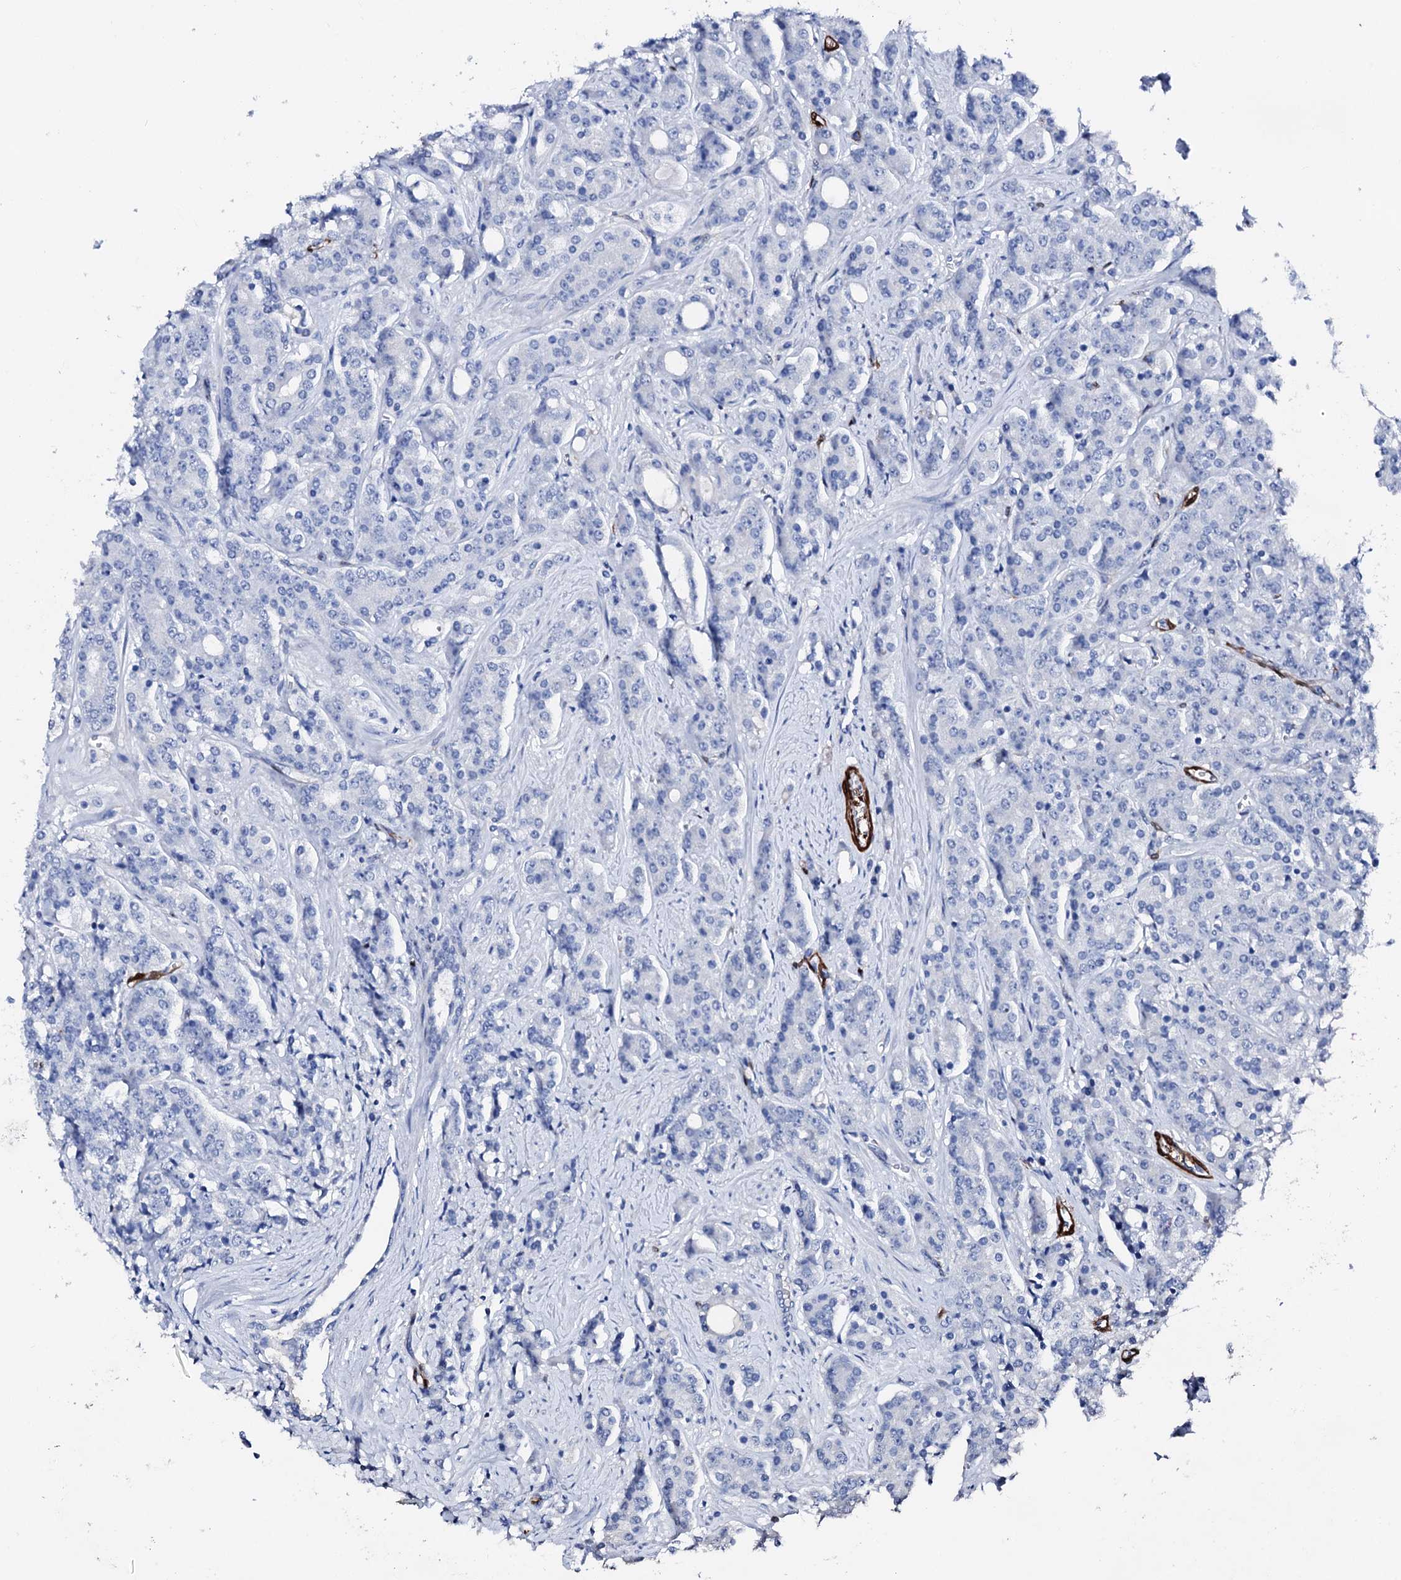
{"staining": {"intensity": "negative", "quantity": "none", "location": "none"}, "tissue": "prostate cancer", "cell_type": "Tumor cells", "image_type": "cancer", "snomed": [{"axis": "morphology", "description": "Adenocarcinoma, High grade"}, {"axis": "topography", "description": "Prostate"}], "caption": "Prostate cancer (high-grade adenocarcinoma) was stained to show a protein in brown. There is no significant expression in tumor cells.", "gene": "NRIP2", "patient": {"sex": "male", "age": 62}}